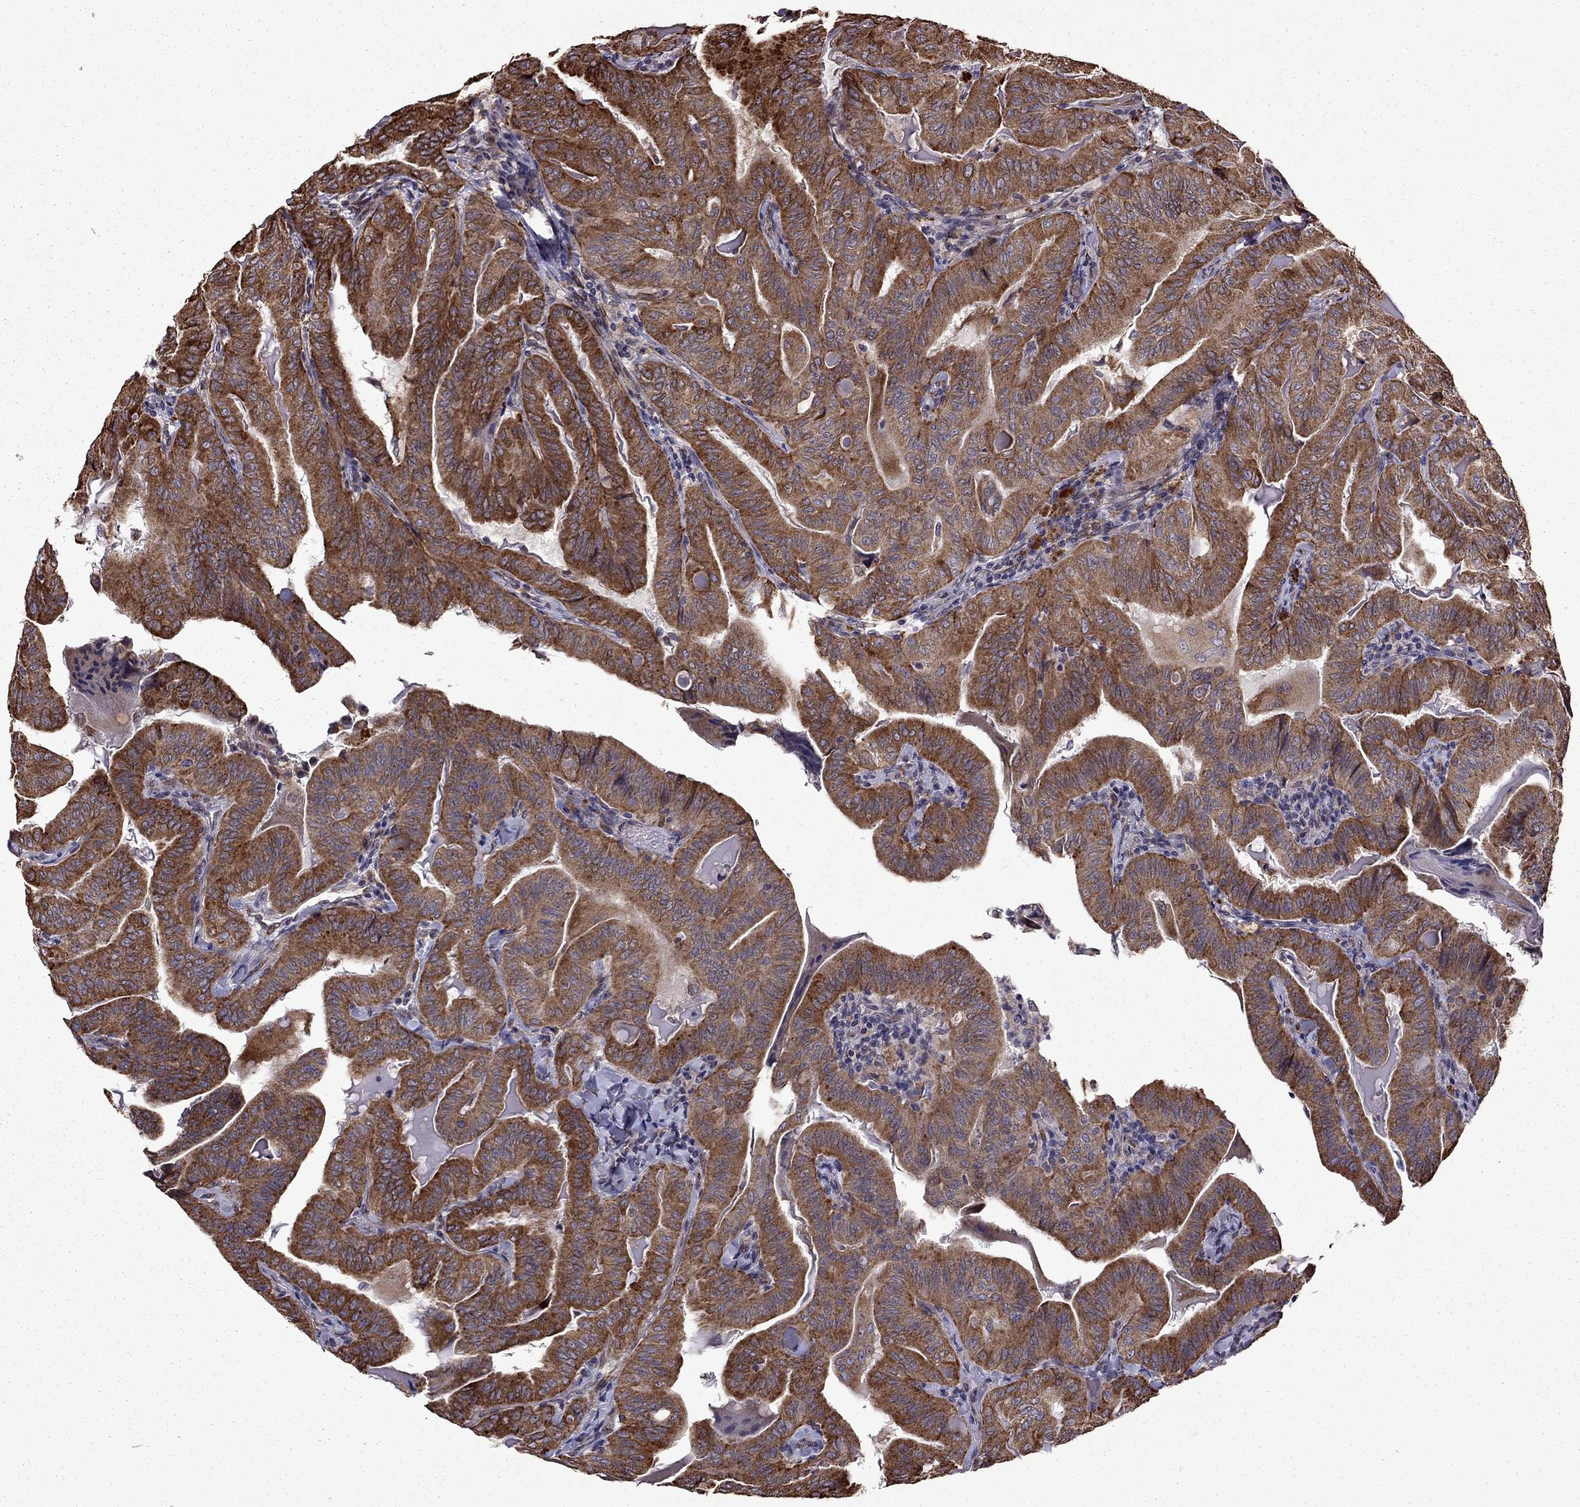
{"staining": {"intensity": "strong", "quantity": ">75%", "location": "cytoplasmic/membranous"}, "tissue": "thyroid cancer", "cell_type": "Tumor cells", "image_type": "cancer", "snomed": [{"axis": "morphology", "description": "Papillary adenocarcinoma, NOS"}, {"axis": "topography", "description": "Thyroid gland"}], "caption": "The histopathology image demonstrates staining of thyroid cancer, revealing strong cytoplasmic/membranous protein expression (brown color) within tumor cells.", "gene": "IKBIP", "patient": {"sex": "female", "age": 68}}